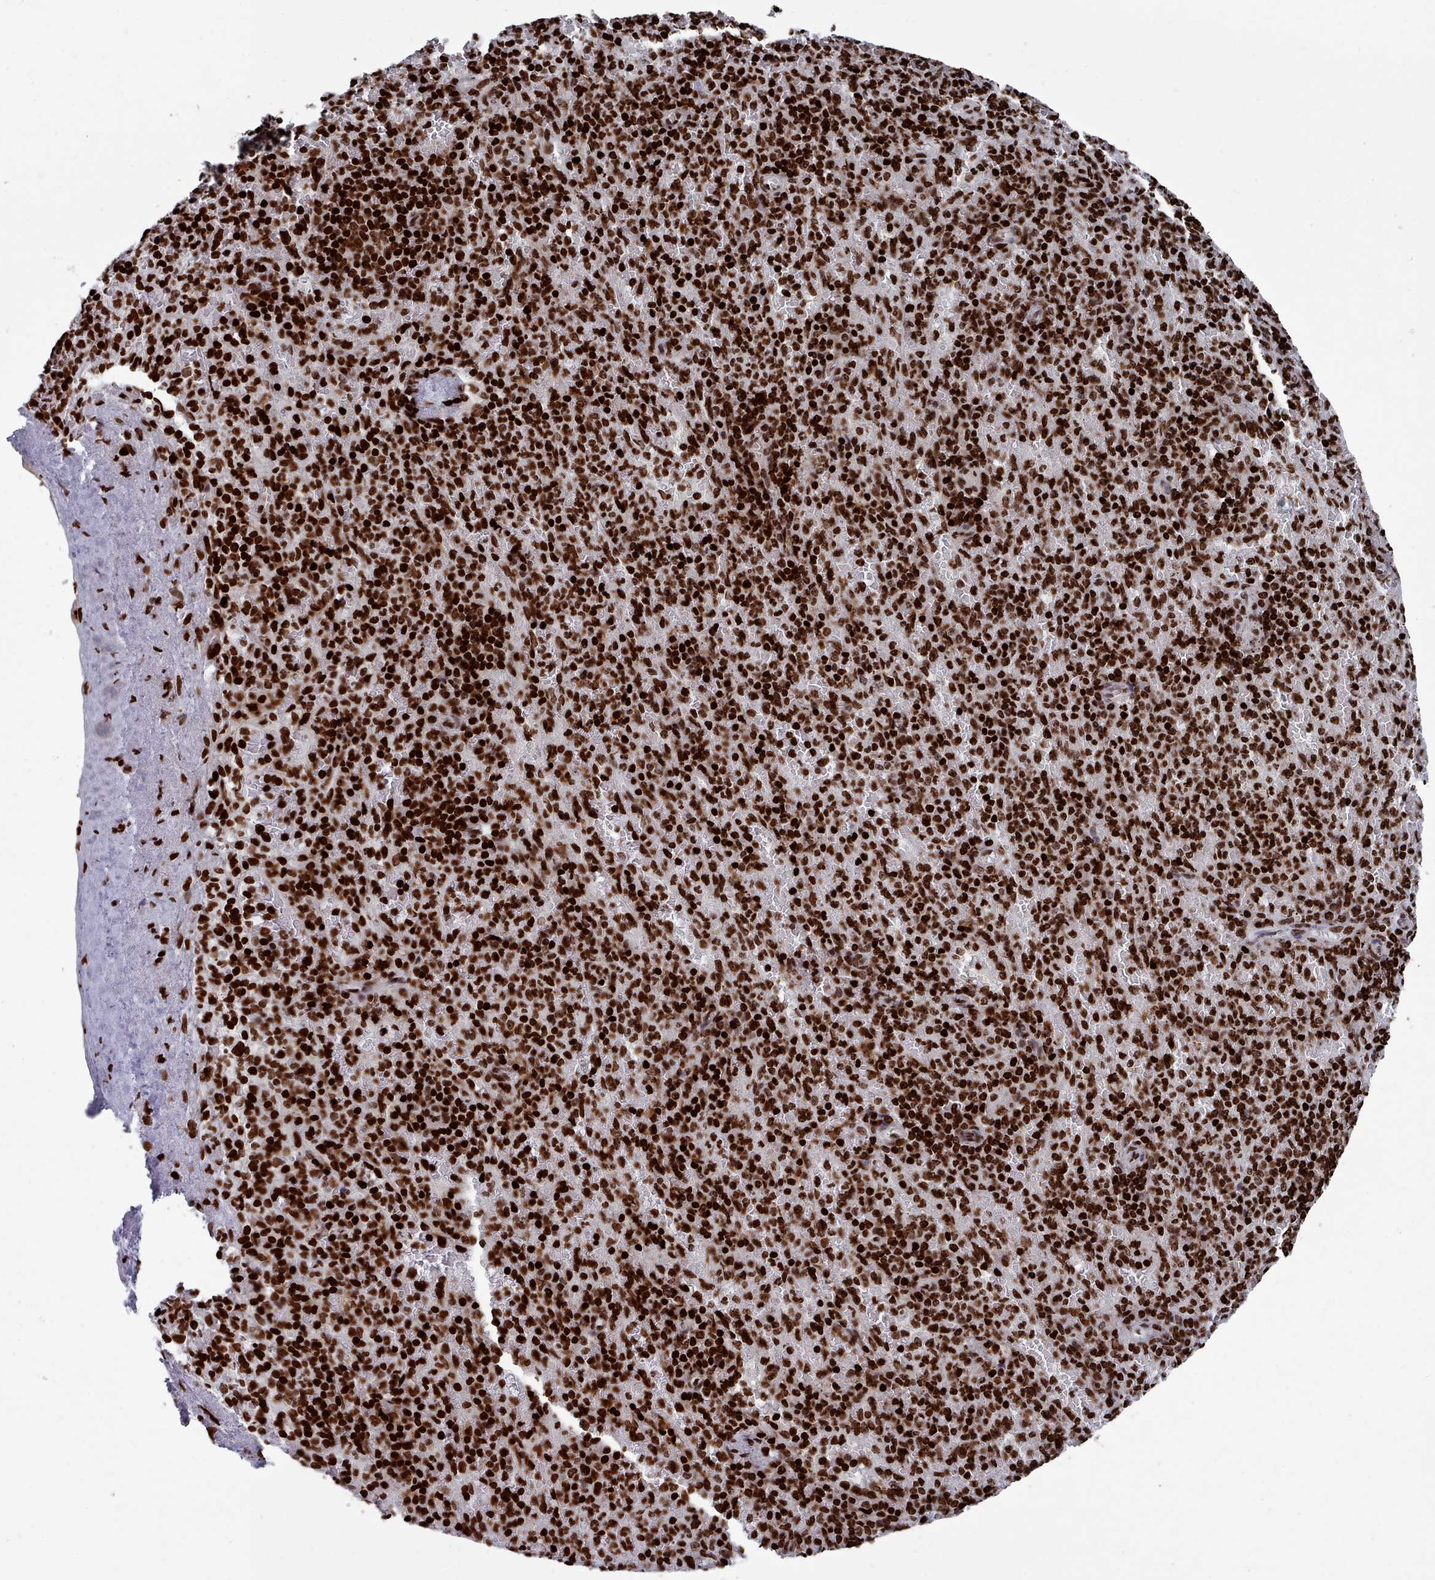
{"staining": {"intensity": "moderate", "quantity": ">75%", "location": "nuclear"}, "tissue": "spleen", "cell_type": "Cells in red pulp", "image_type": "normal", "snomed": [{"axis": "morphology", "description": "Normal tissue, NOS"}, {"axis": "topography", "description": "Spleen"}], "caption": "Unremarkable spleen shows moderate nuclear expression in about >75% of cells in red pulp (DAB (3,3'-diaminobenzidine) = brown stain, brightfield microscopy at high magnification)..", "gene": "PCDHB11", "patient": {"sex": "female", "age": 74}}